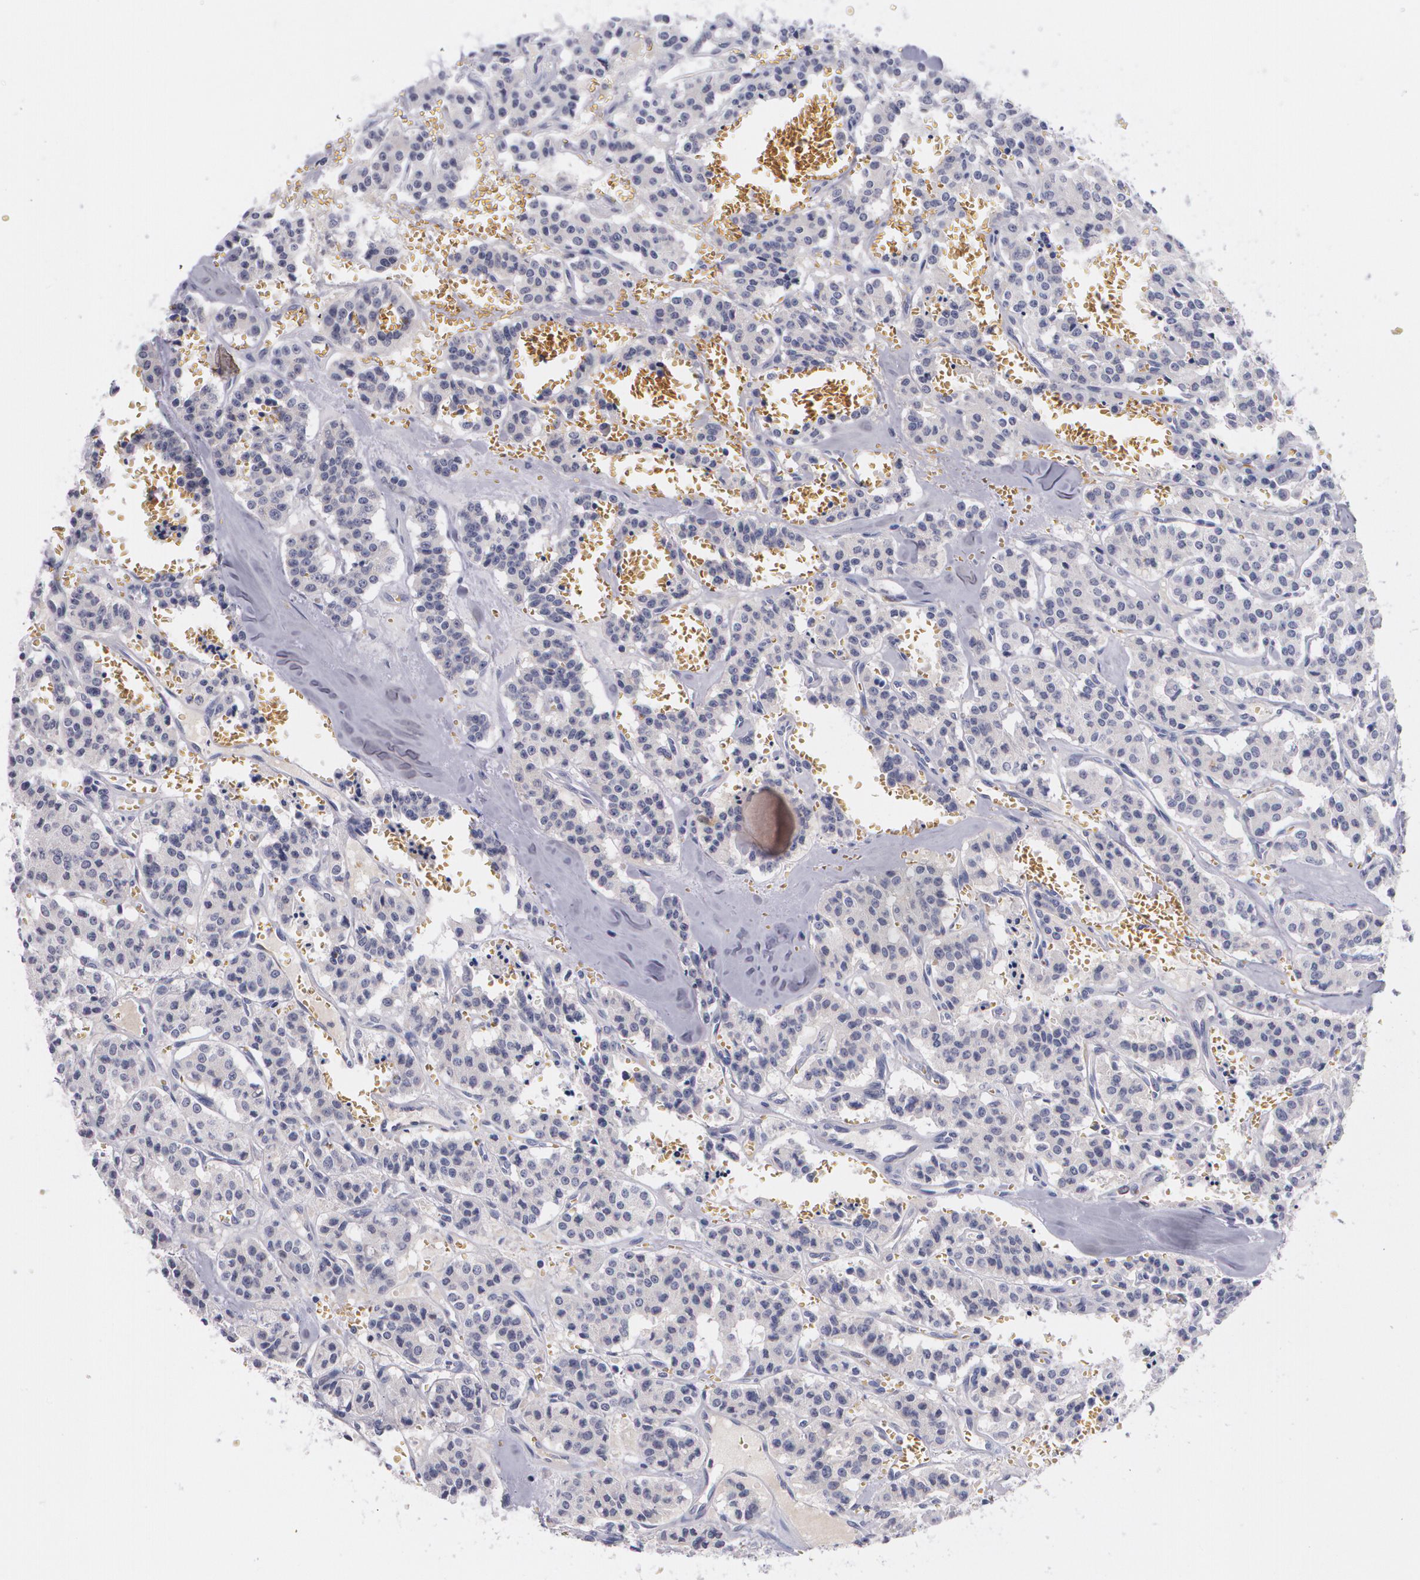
{"staining": {"intensity": "negative", "quantity": "none", "location": "none"}, "tissue": "carcinoid", "cell_type": "Tumor cells", "image_type": "cancer", "snomed": [{"axis": "morphology", "description": "Carcinoid, malignant, NOS"}, {"axis": "topography", "description": "Bronchus"}], "caption": "An immunohistochemistry (IHC) micrograph of carcinoid is shown. There is no staining in tumor cells of carcinoid.", "gene": "HMMR", "patient": {"sex": "male", "age": 55}}